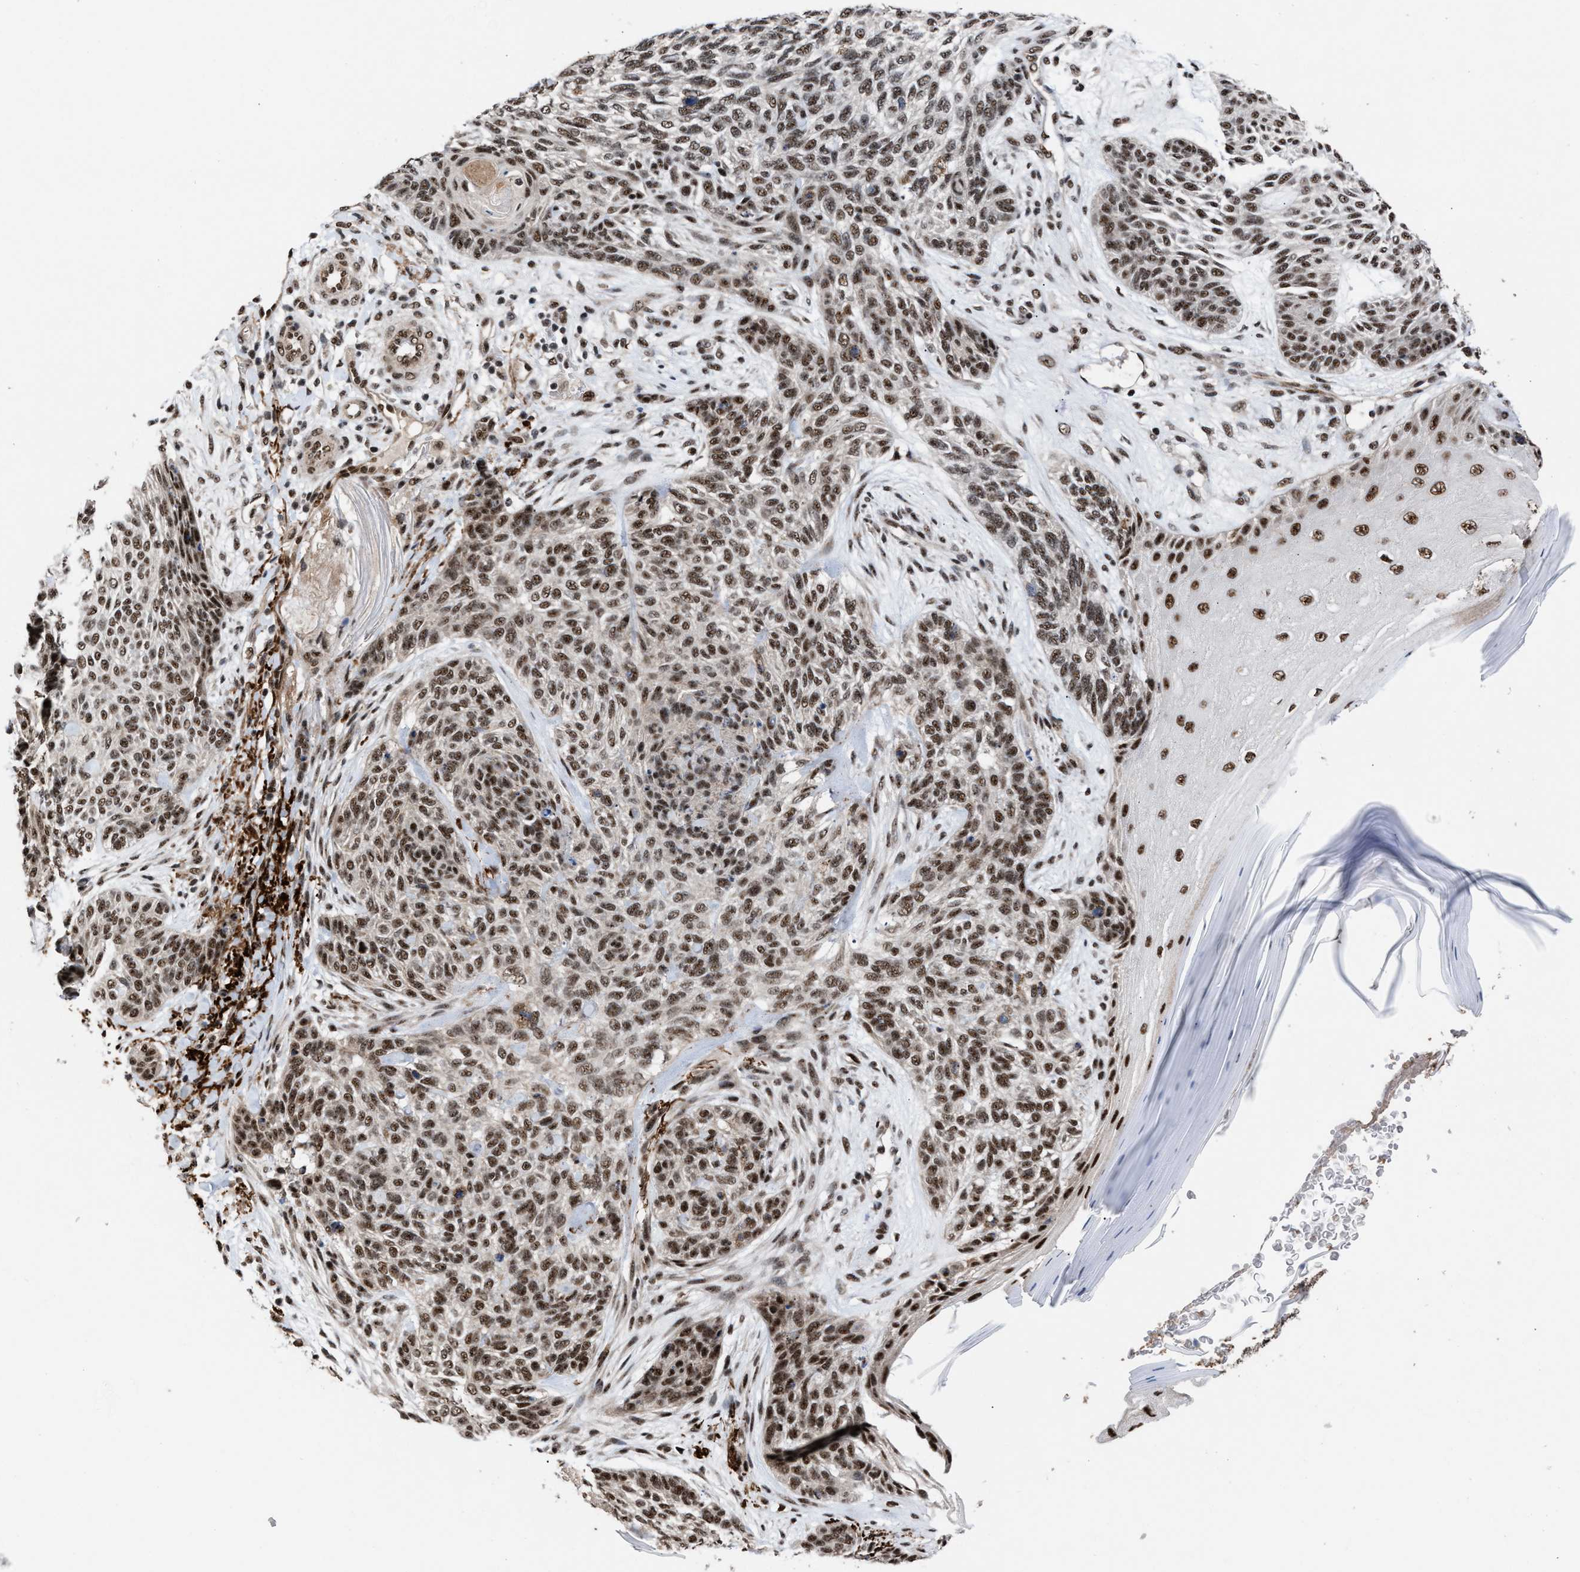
{"staining": {"intensity": "strong", "quantity": ">75%", "location": "nuclear"}, "tissue": "skin cancer", "cell_type": "Tumor cells", "image_type": "cancer", "snomed": [{"axis": "morphology", "description": "Basal cell carcinoma"}, {"axis": "topography", "description": "Skin"}], "caption": "Skin cancer stained for a protein (brown) reveals strong nuclear positive staining in approximately >75% of tumor cells.", "gene": "EIF4A3", "patient": {"sex": "male", "age": 55}}